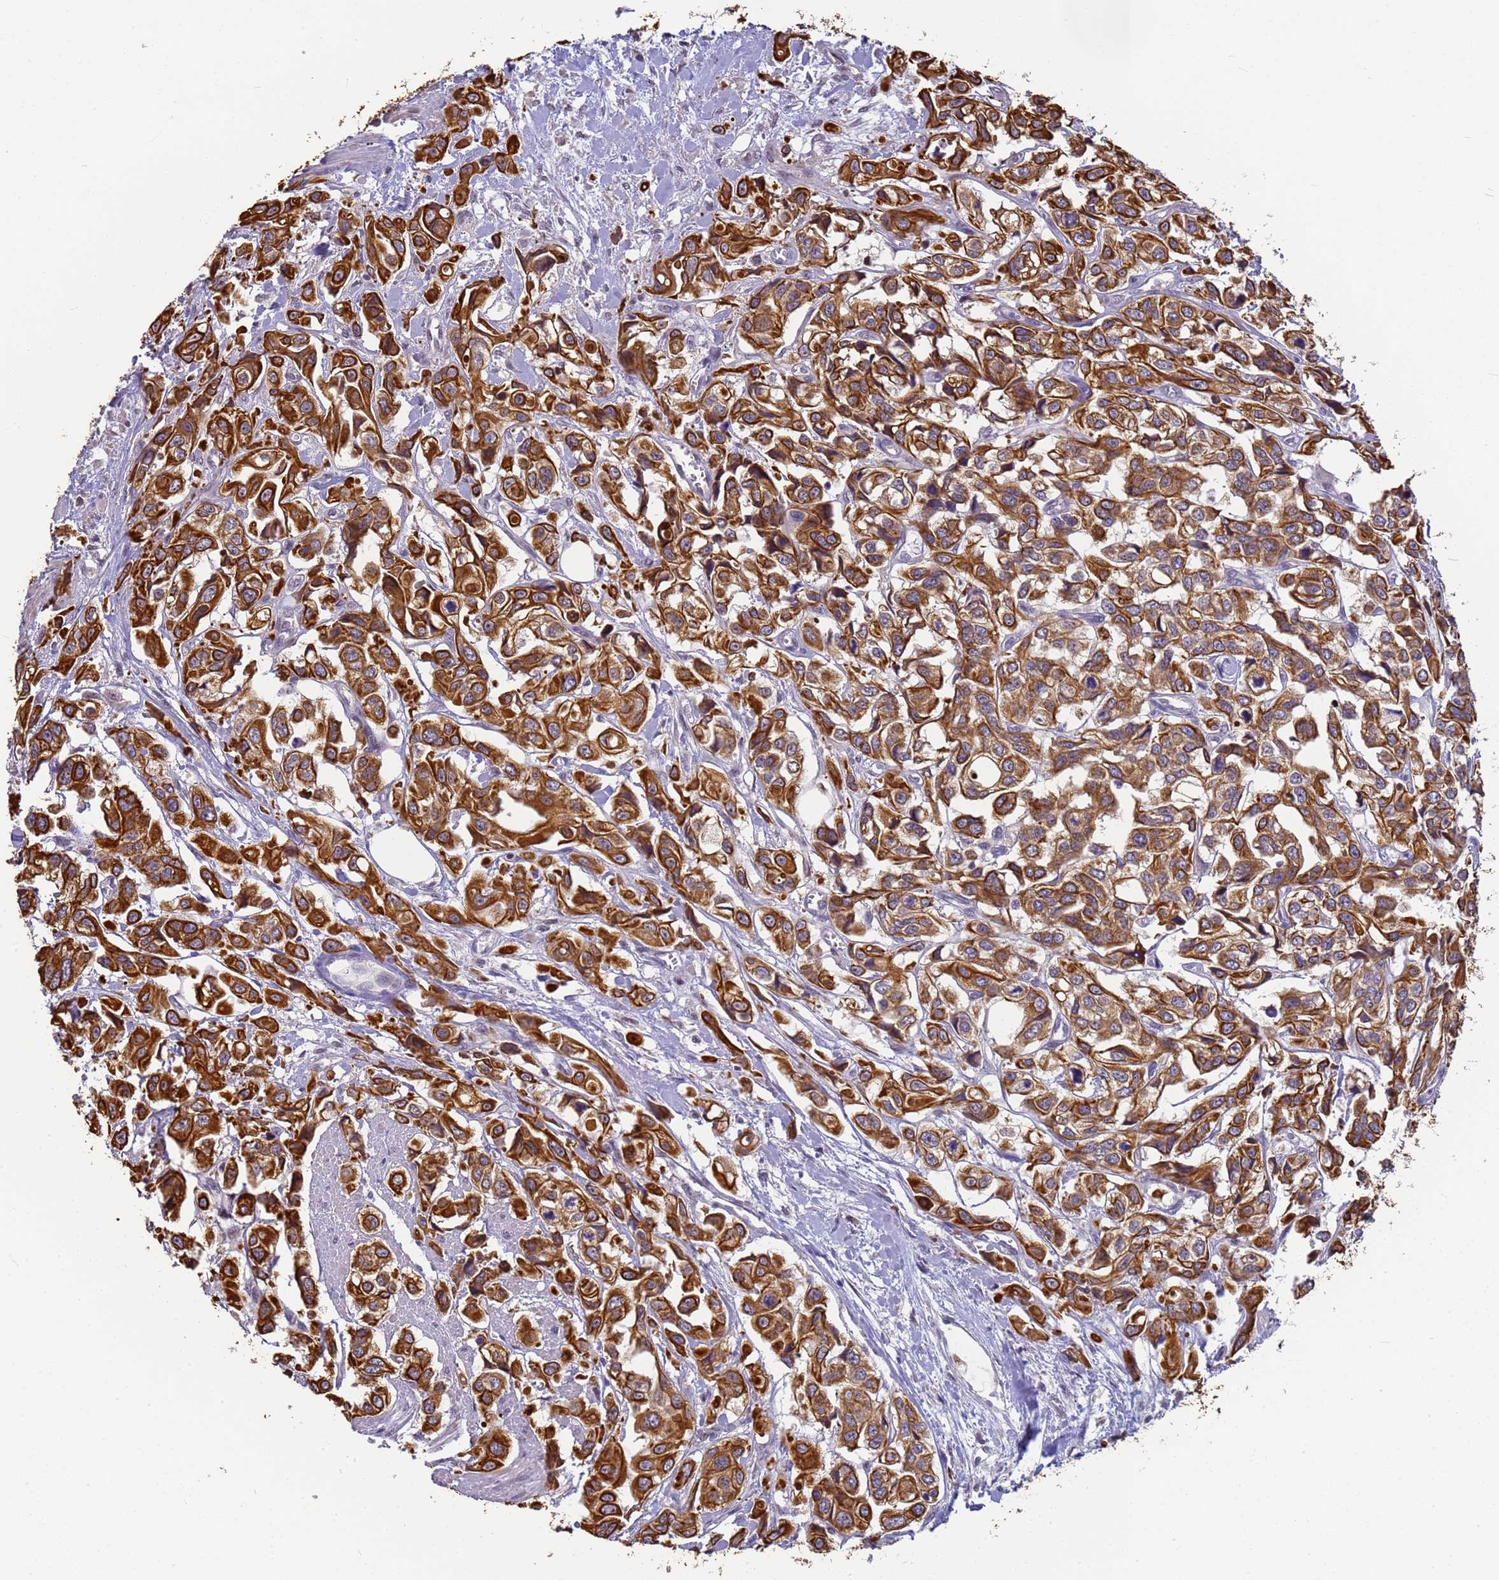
{"staining": {"intensity": "strong", "quantity": ">75%", "location": "cytoplasmic/membranous"}, "tissue": "urothelial cancer", "cell_type": "Tumor cells", "image_type": "cancer", "snomed": [{"axis": "morphology", "description": "Urothelial carcinoma, High grade"}, {"axis": "topography", "description": "Urinary bladder"}], "caption": "Human urothelial carcinoma (high-grade) stained for a protein (brown) shows strong cytoplasmic/membranous positive expression in about >75% of tumor cells.", "gene": "VWA3A", "patient": {"sex": "male", "age": 67}}